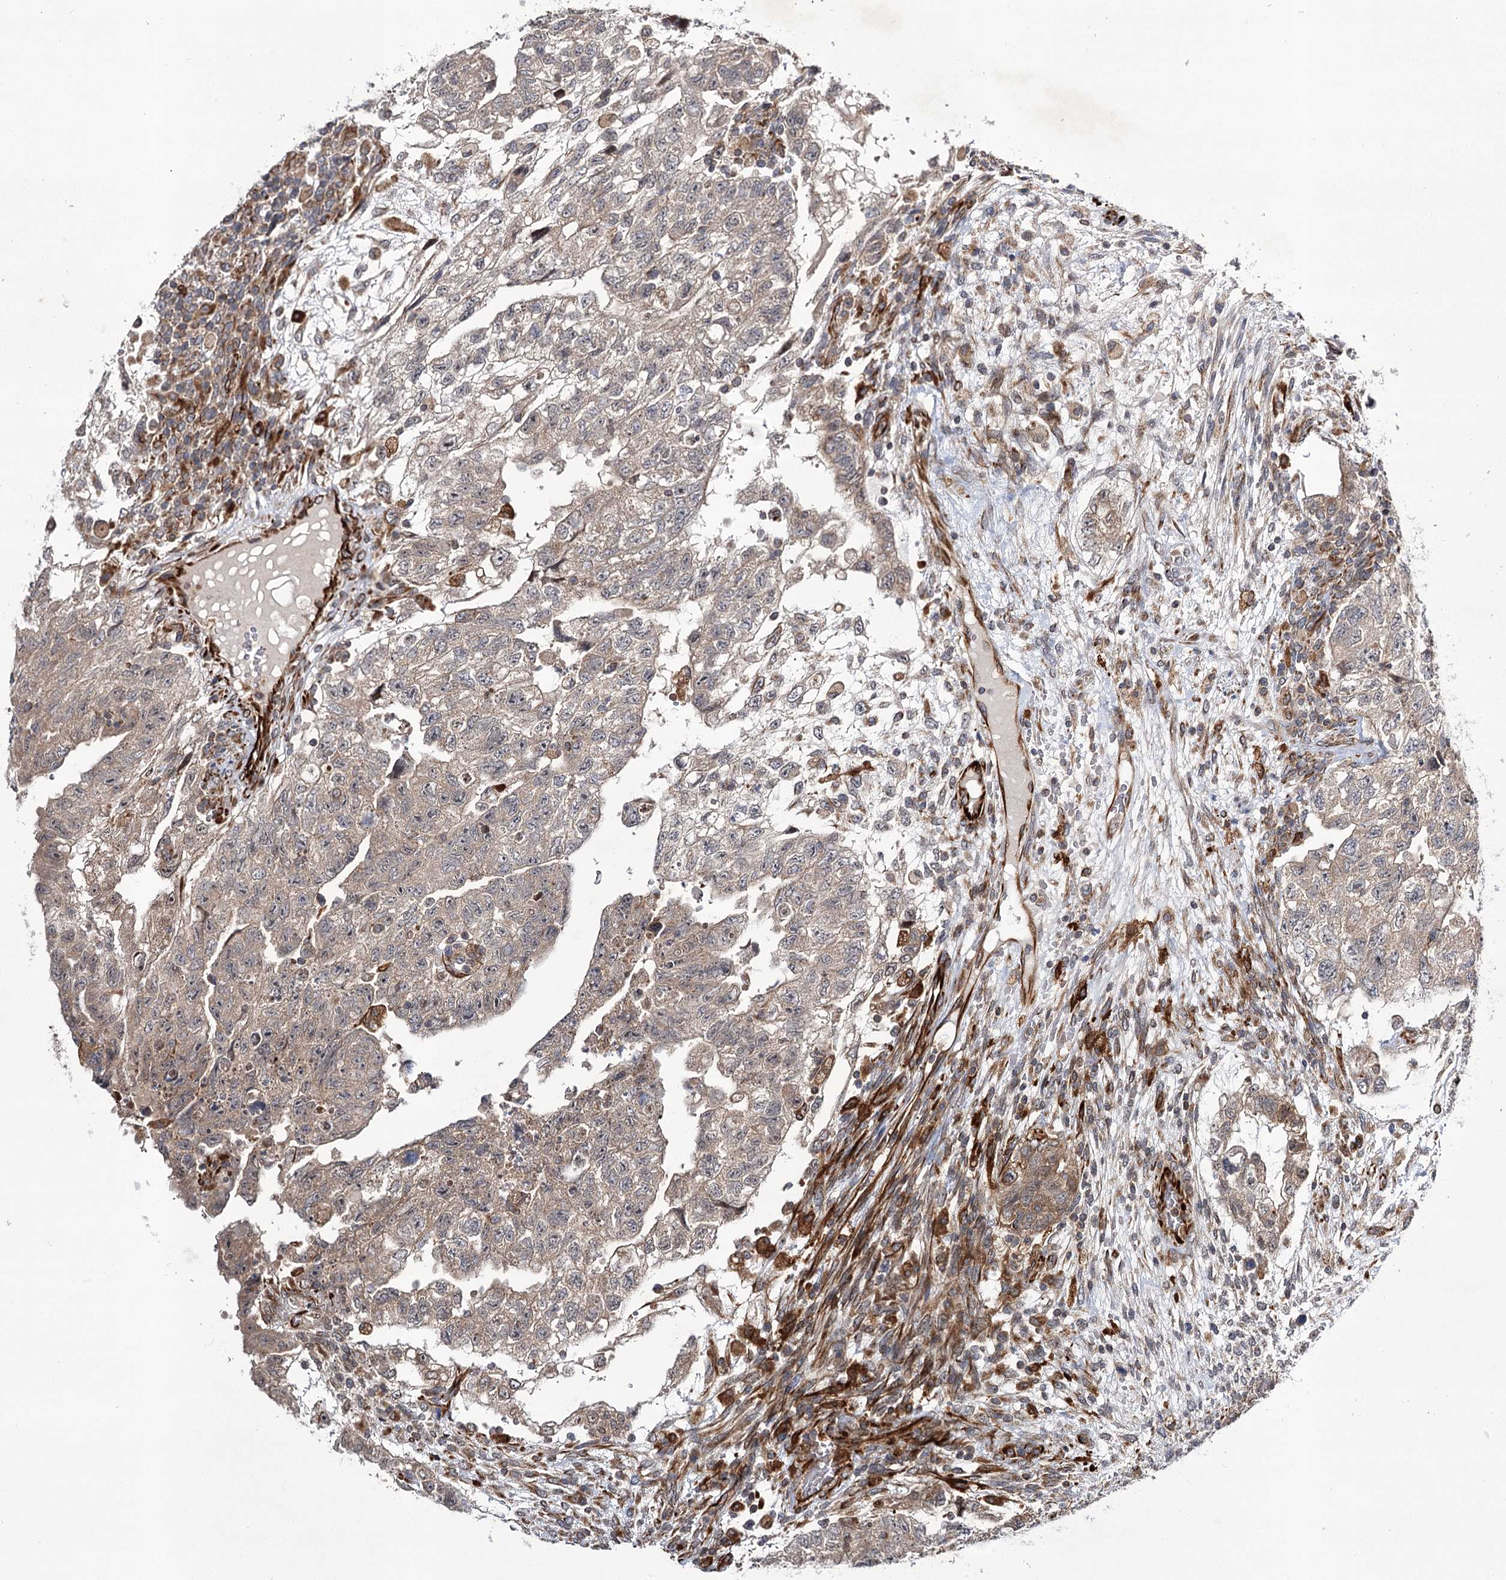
{"staining": {"intensity": "weak", "quantity": "<25%", "location": "cytoplasmic/membranous"}, "tissue": "testis cancer", "cell_type": "Tumor cells", "image_type": "cancer", "snomed": [{"axis": "morphology", "description": "Carcinoma, Embryonal, NOS"}, {"axis": "topography", "description": "Testis"}], "caption": "An IHC photomicrograph of testis cancer (embryonal carcinoma) is shown. There is no staining in tumor cells of testis cancer (embryonal carcinoma).", "gene": "DPEP2", "patient": {"sex": "male", "age": 36}}